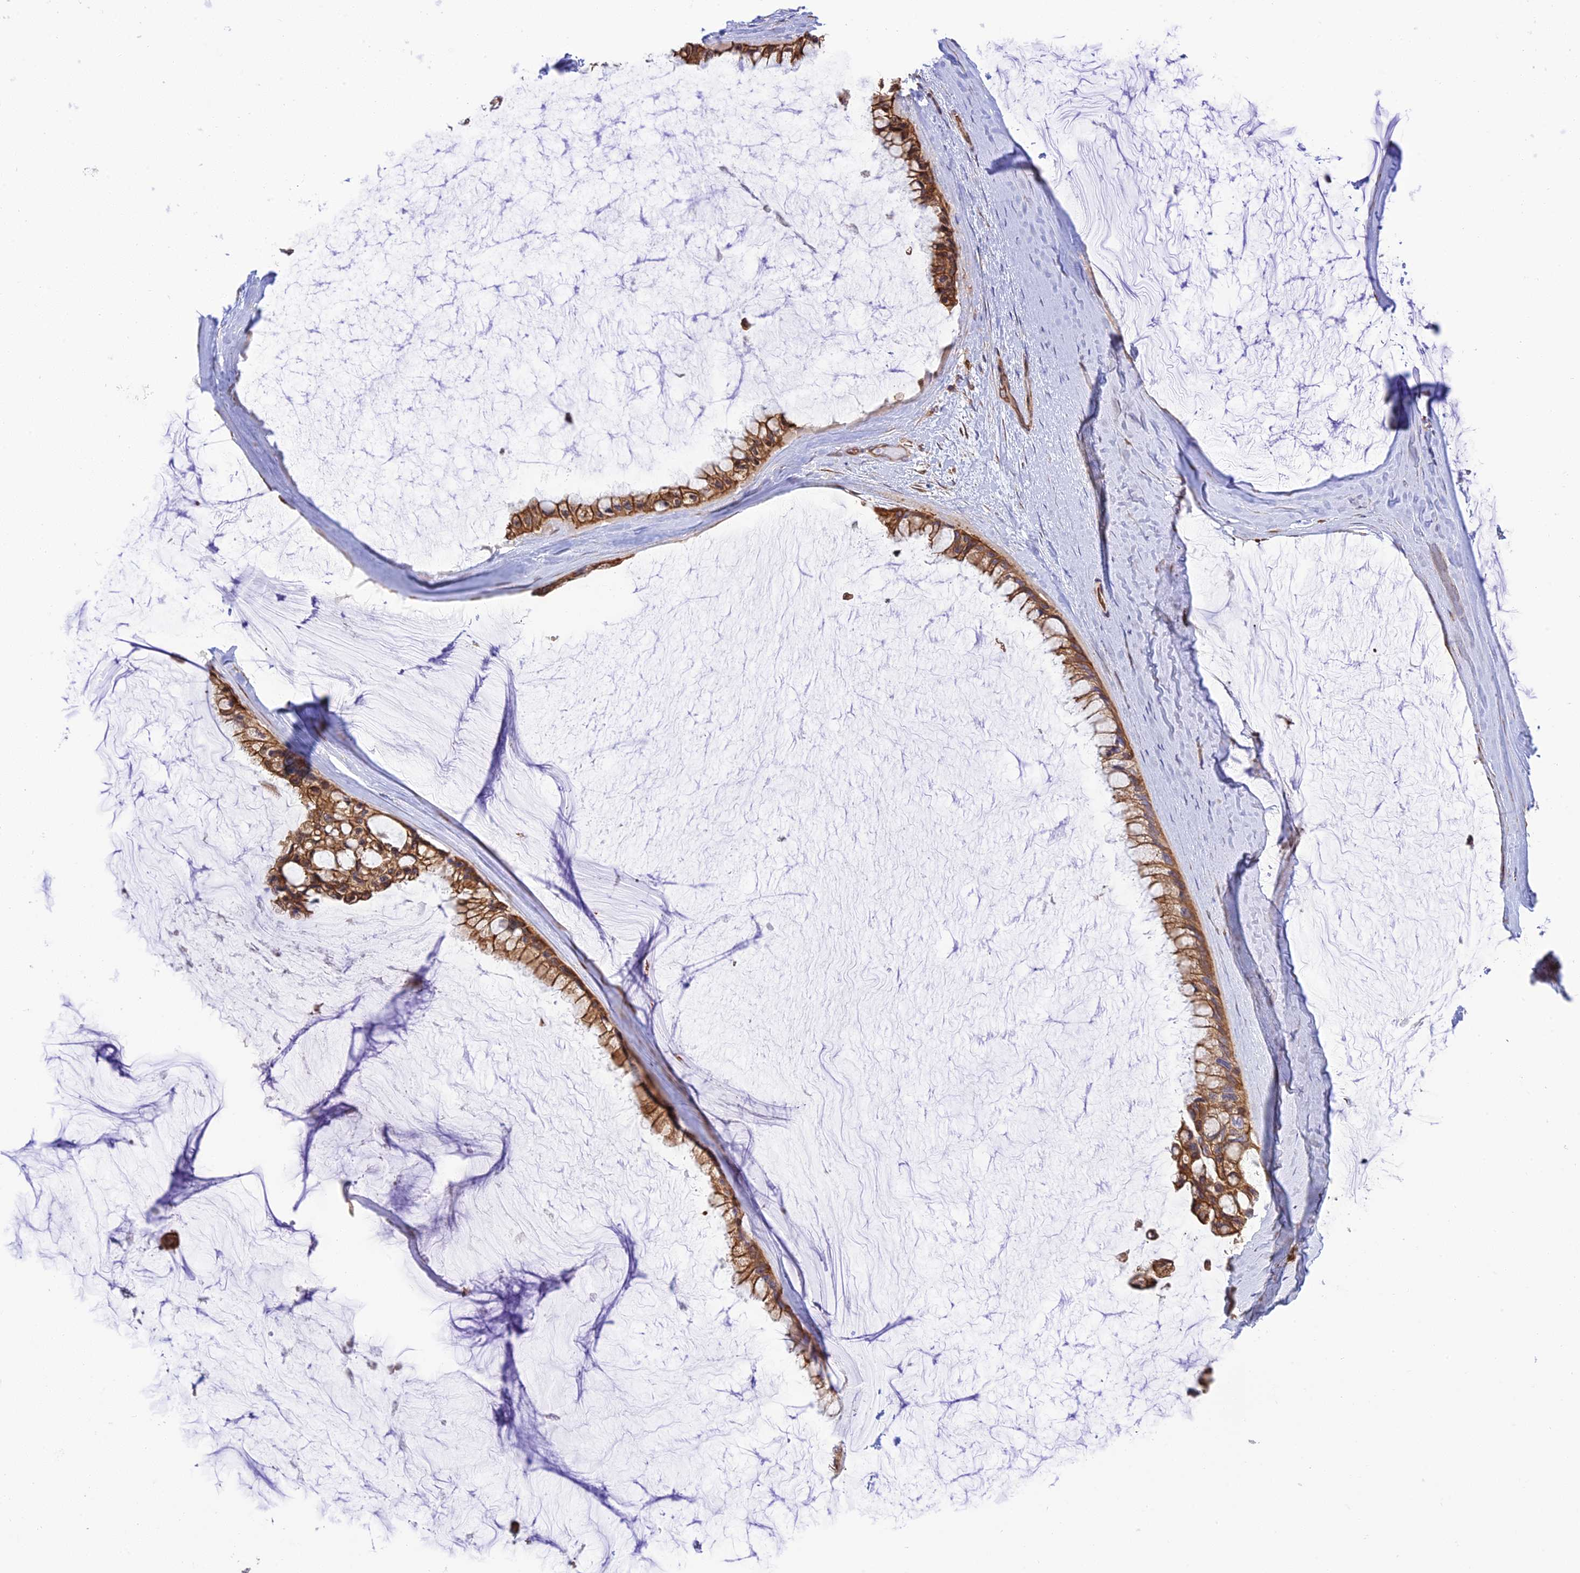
{"staining": {"intensity": "moderate", "quantity": ">75%", "location": "cytoplasmic/membranous"}, "tissue": "ovarian cancer", "cell_type": "Tumor cells", "image_type": "cancer", "snomed": [{"axis": "morphology", "description": "Cystadenocarcinoma, mucinous, NOS"}, {"axis": "topography", "description": "Ovary"}], "caption": "Human ovarian cancer stained for a protein (brown) displays moderate cytoplasmic/membranous positive positivity in approximately >75% of tumor cells.", "gene": "EXOC3L4", "patient": {"sex": "female", "age": 39}}